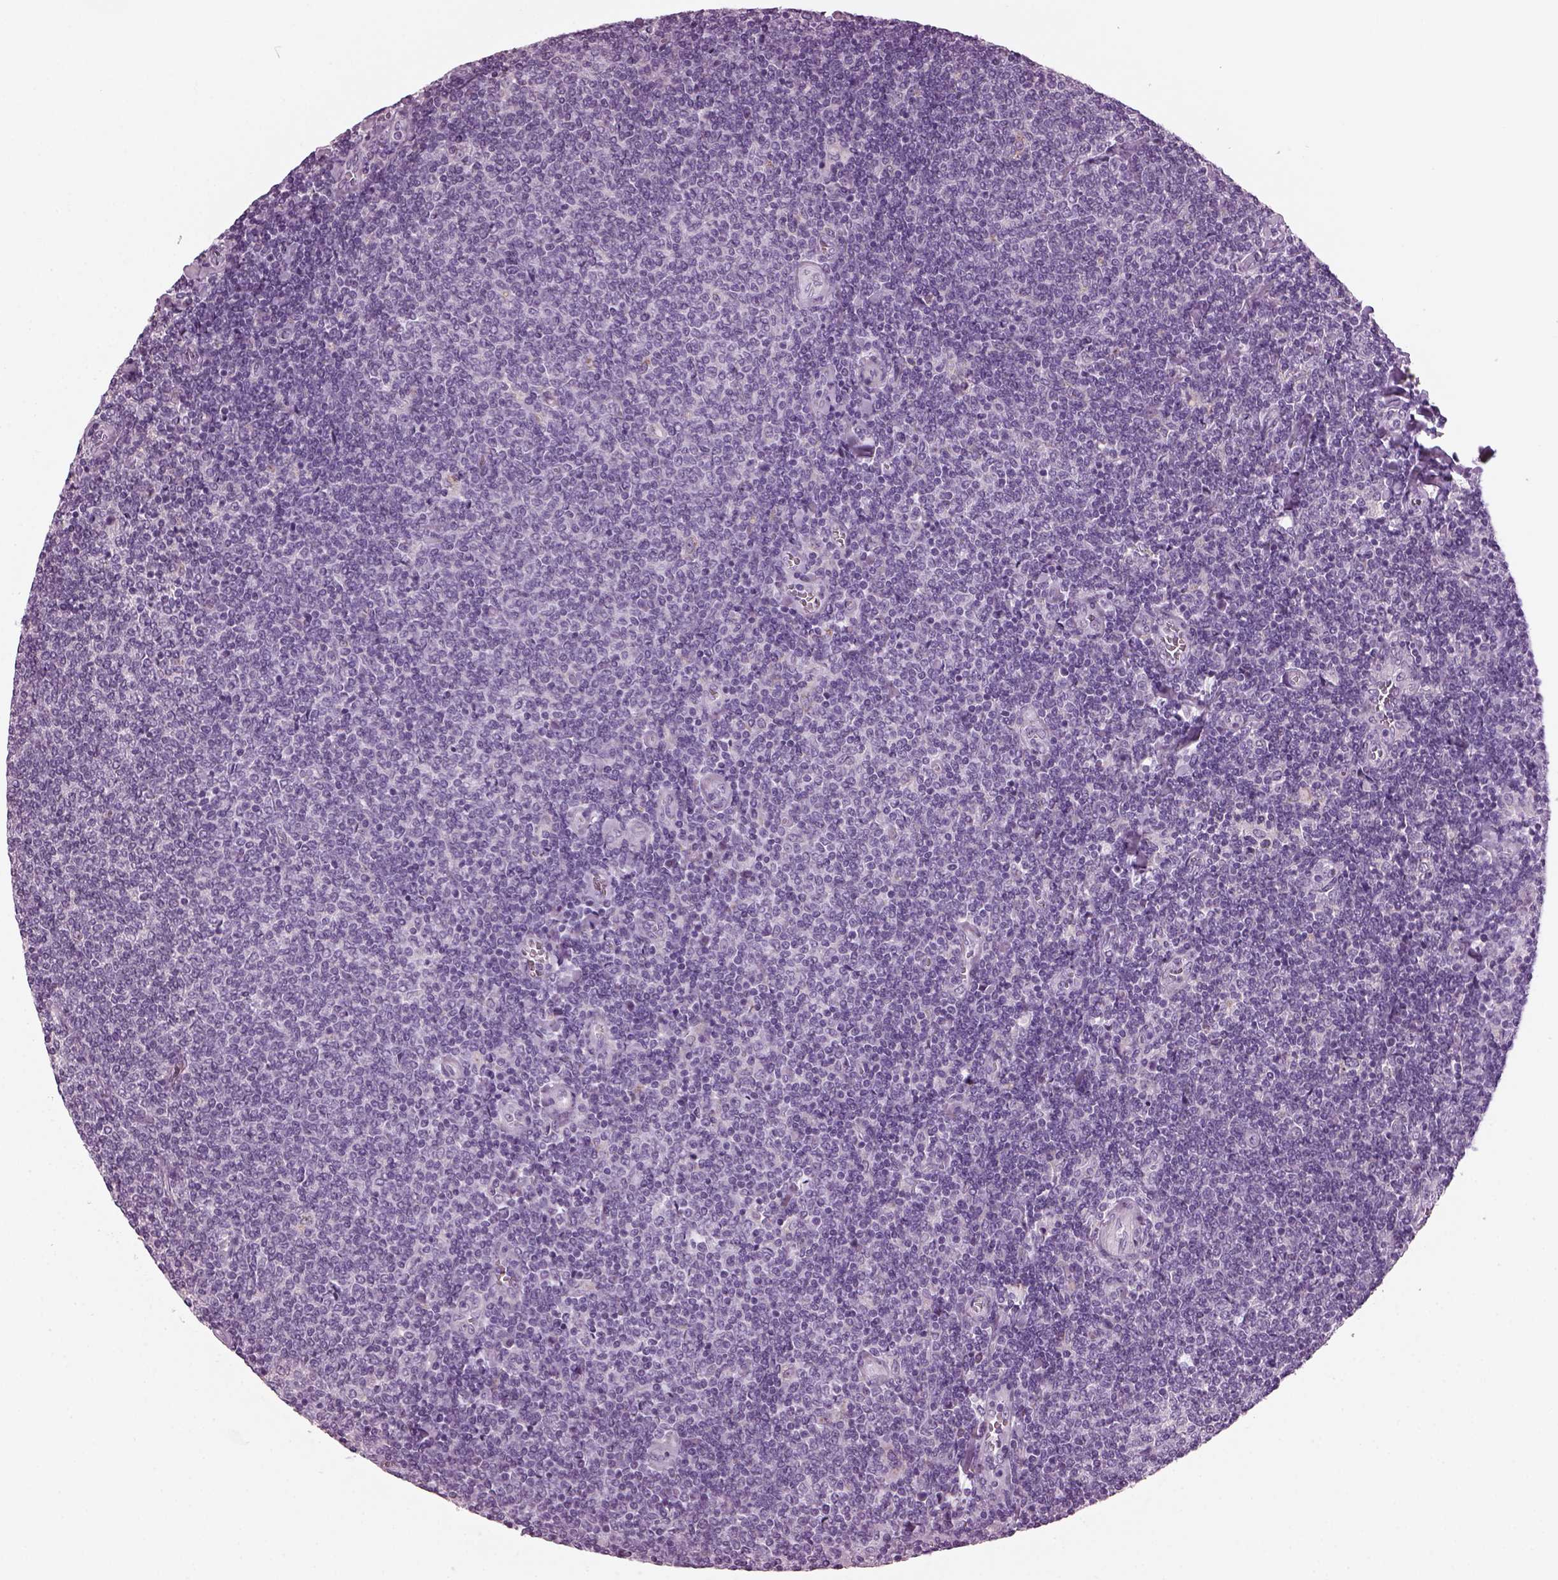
{"staining": {"intensity": "negative", "quantity": "none", "location": "none"}, "tissue": "lymphoma", "cell_type": "Tumor cells", "image_type": "cancer", "snomed": [{"axis": "morphology", "description": "Malignant lymphoma, non-Hodgkin's type, Low grade"}, {"axis": "topography", "description": "Lymph node"}], "caption": "Immunohistochemical staining of lymphoma displays no significant staining in tumor cells.", "gene": "PRR9", "patient": {"sex": "male", "age": 52}}